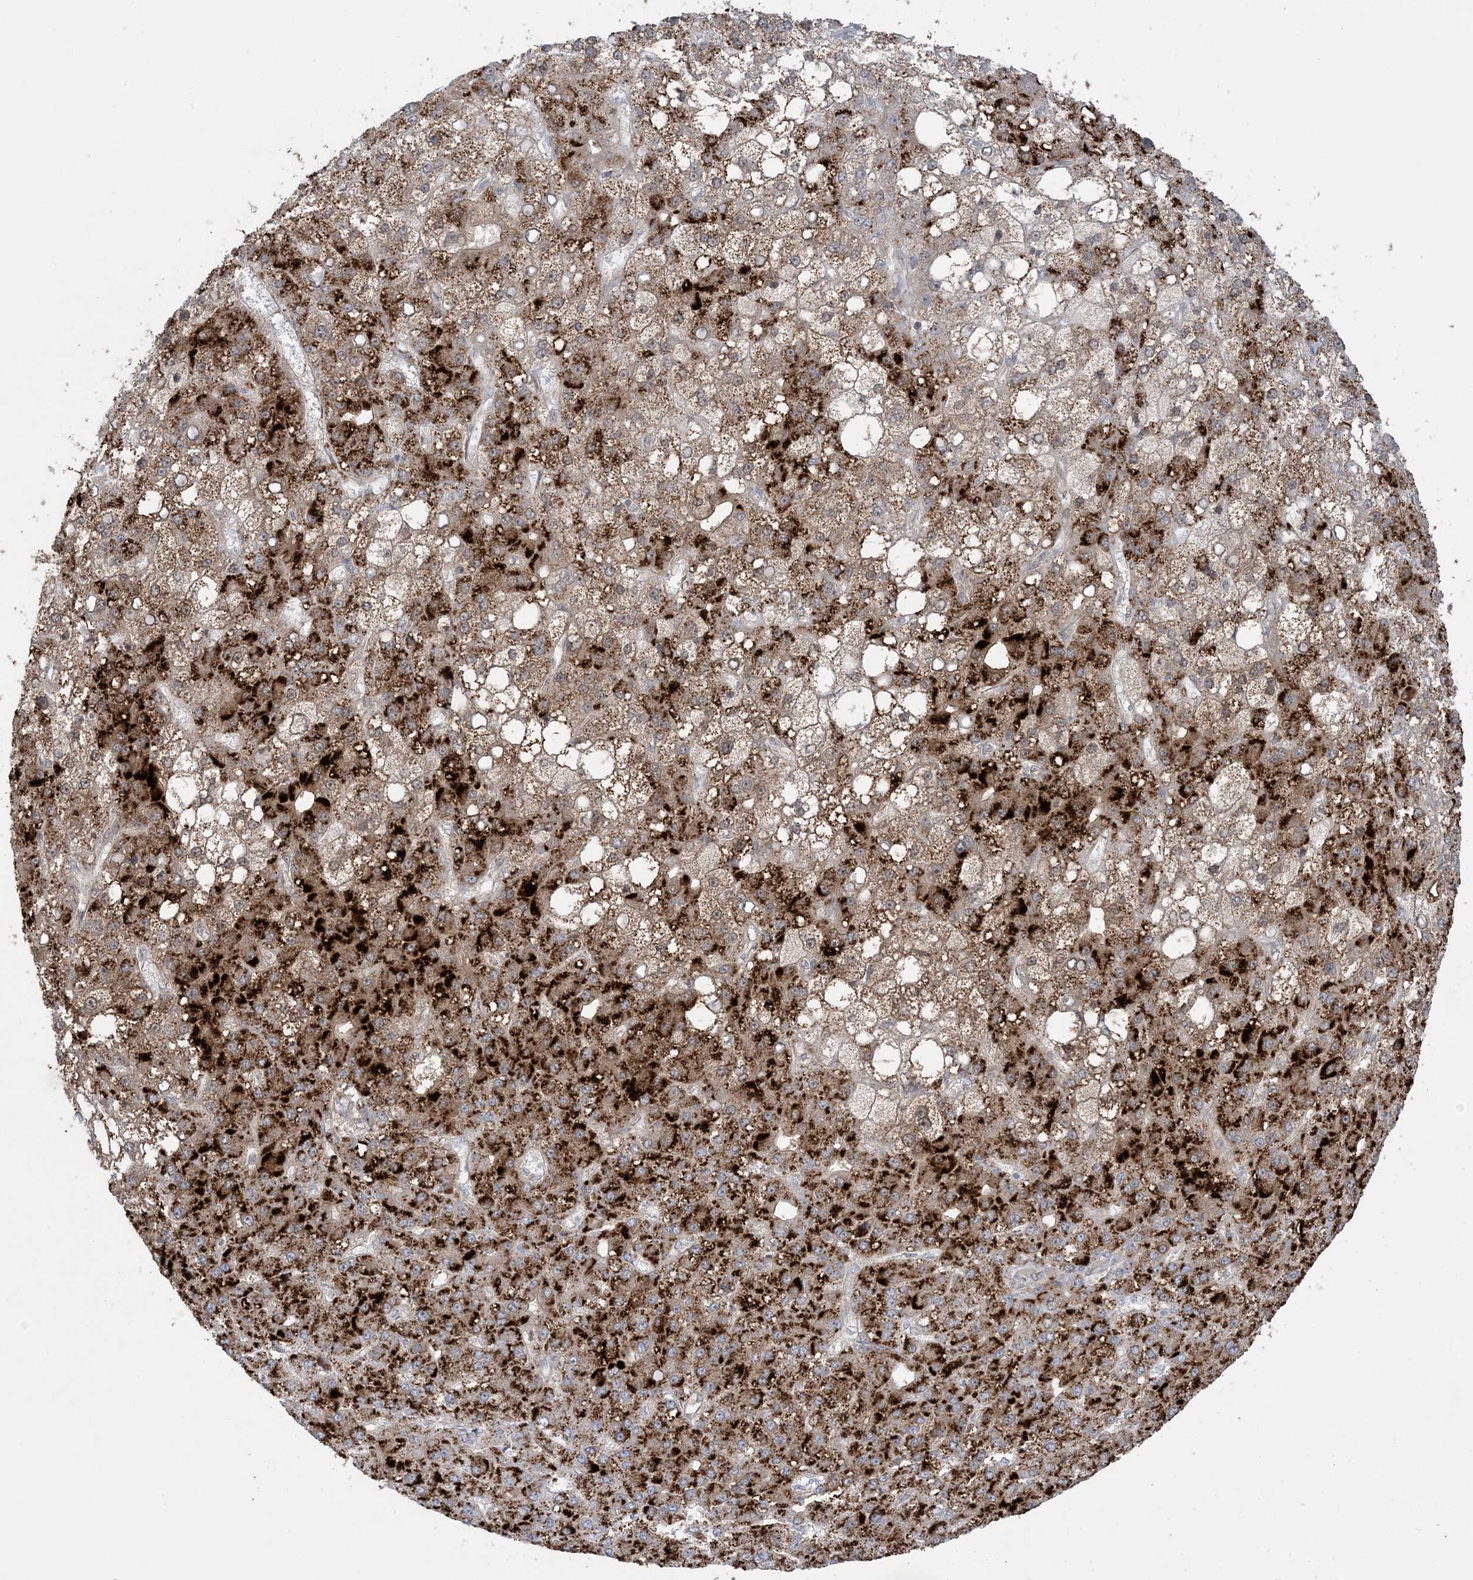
{"staining": {"intensity": "strong", "quantity": ">75%", "location": "cytoplasmic/membranous"}, "tissue": "liver cancer", "cell_type": "Tumor cells", "image_type": "cancer", "snomed": [{"axis": "morphology", "description": "Carcinoma, Hepatocellular, NOS"}, {"axis": "topography", "description": "Liver"}], "caption": "This image exhibits immunohistochemistry (IHC) staining of liver cancer, with high strong cytoplasmic/membranous positivity in about >75% of tumor cells.", "gene": "AGXT", "patient": {"sex": "male", "age": 67}}